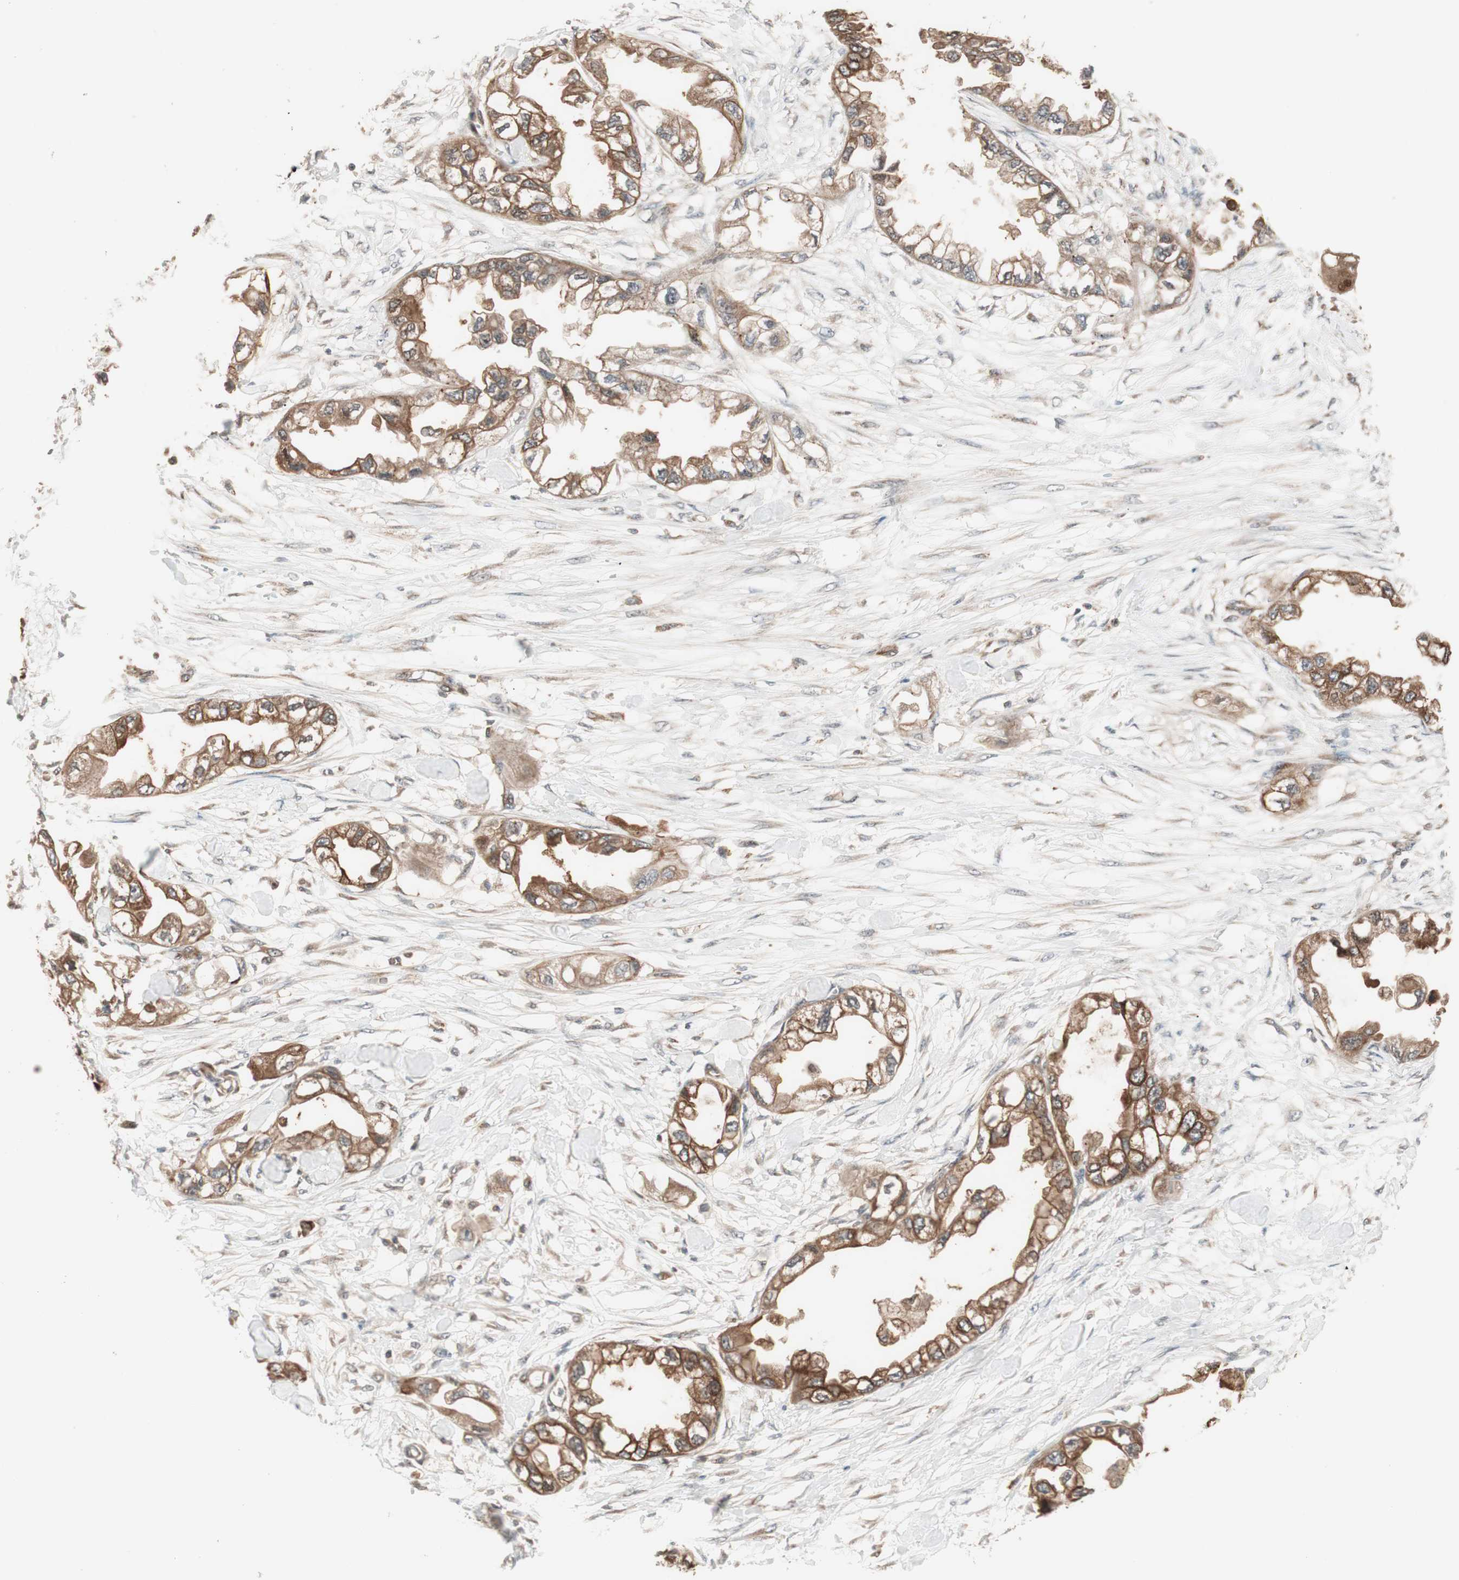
{"staining": {"intensity": "moderate", "quantity": ">75%", "location": "cytoplasmic/membranous"}, "tissue": "endometrial cancer", "cell_type": "Tumor cells", "image_type": "cancer", "snomed": [{"axis": "morphology", "description": "Adenocarcinoma, NOS"}, {"axis": "topography", "description": "Endometrium"}], "caption": "Protein staining of adenocarcinoma (endometrial) tissue reveals moderate cytoplasmic/membranous expression in approximately >75% of tumor cells.", "gene": "FBXO5", "patient": {"sex": "female", "age": 67}}